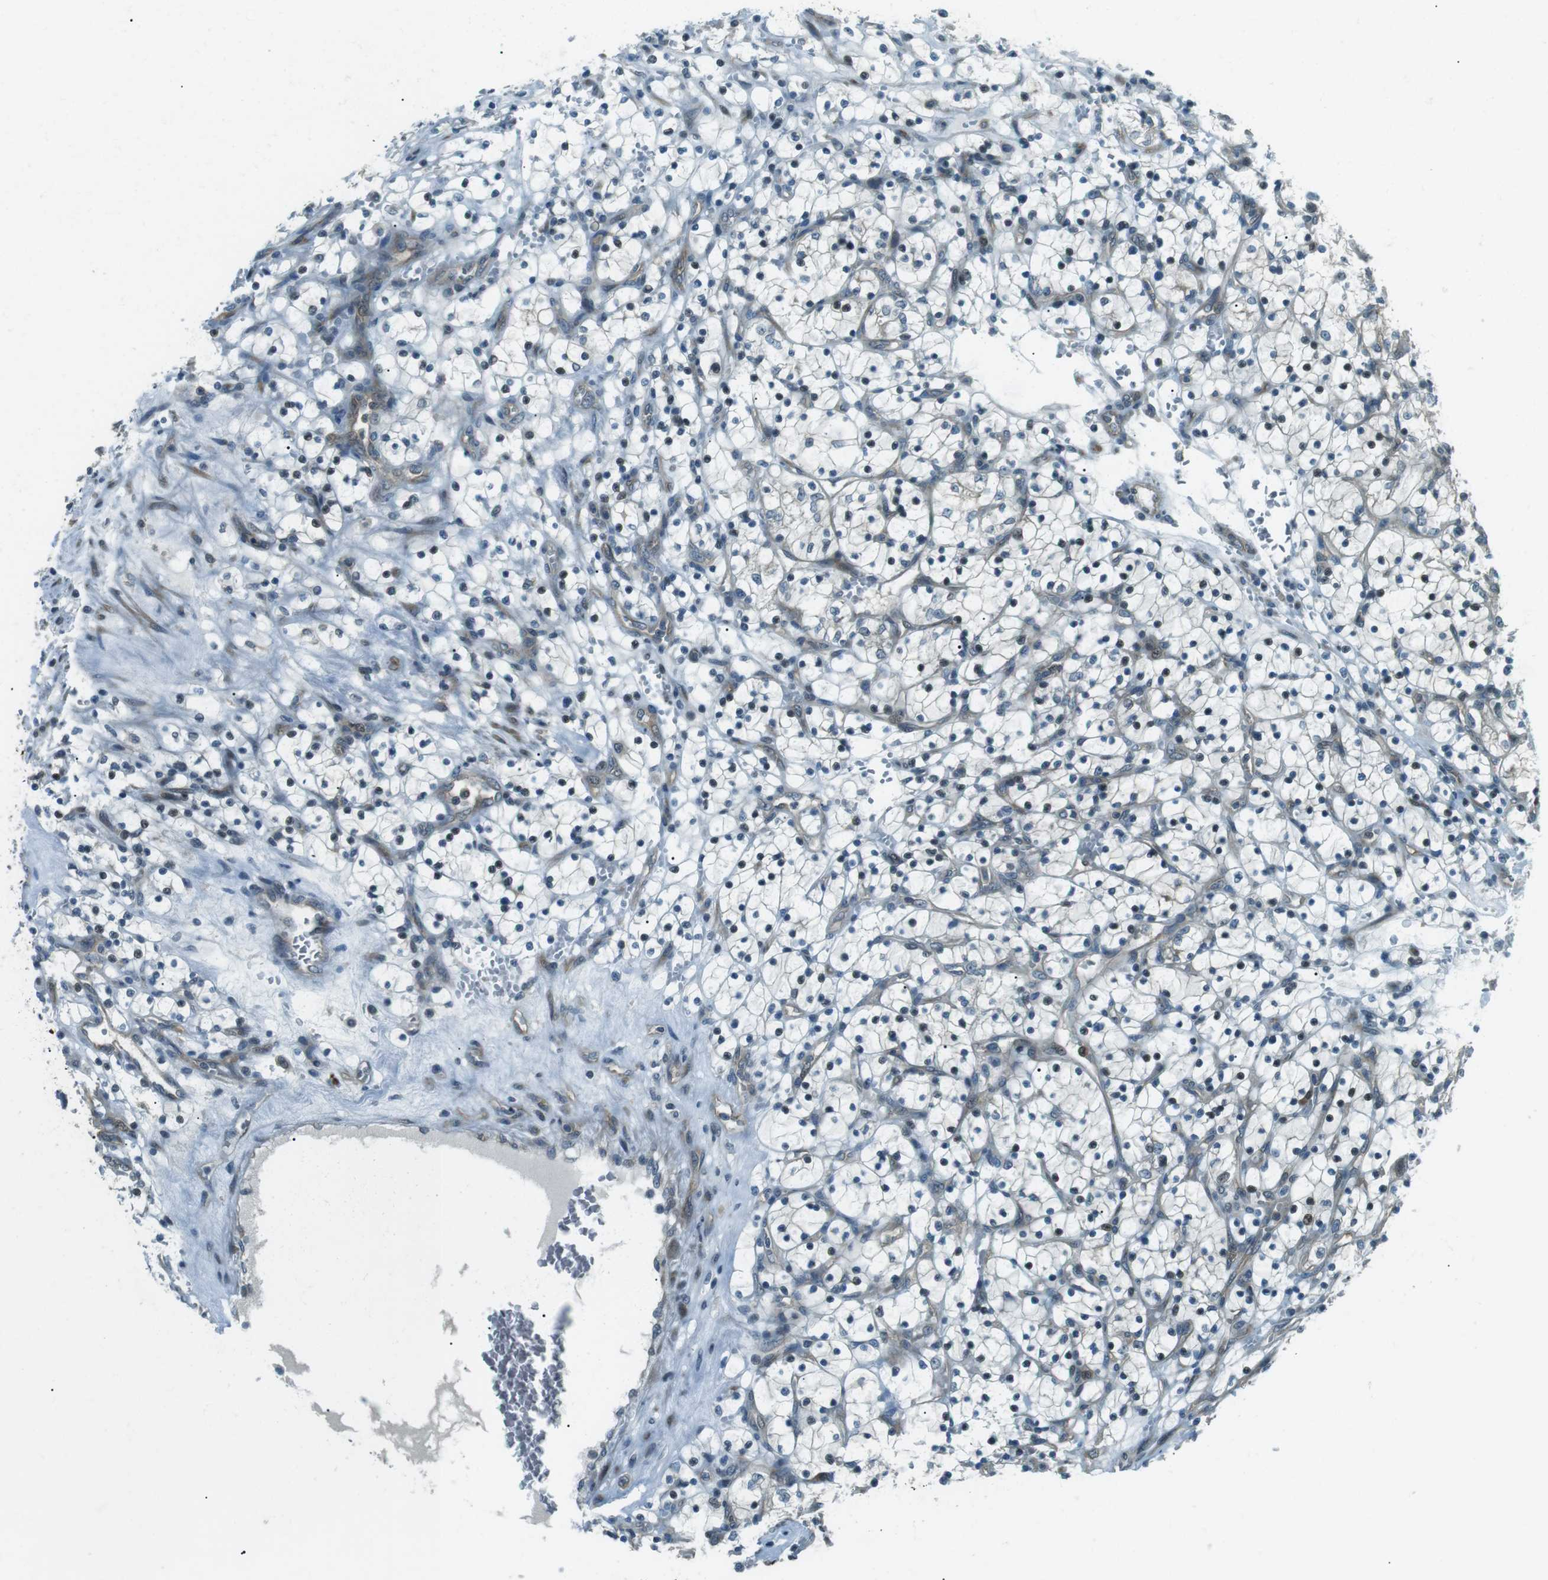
{"staining": {"intensity": "negative", "quantity": "none", "location": "none"}, "tissue": "renal cancer", "cell_type": "Tumor cells", "image_type": "cancer", "snomed": [{"axis": "morphology", "description": "Adenocarcinoma, NOS"}, {"axis": "topography", "description": "Kidney"}], "caption": "High power microscopy micrograph of an immunohistochemistry histopathology image of adenocarcinoma (renal), revealing no significant staining in tumor cells.", "gene": "TMEM74", "patient": {"sex": "female", "age": 69}}